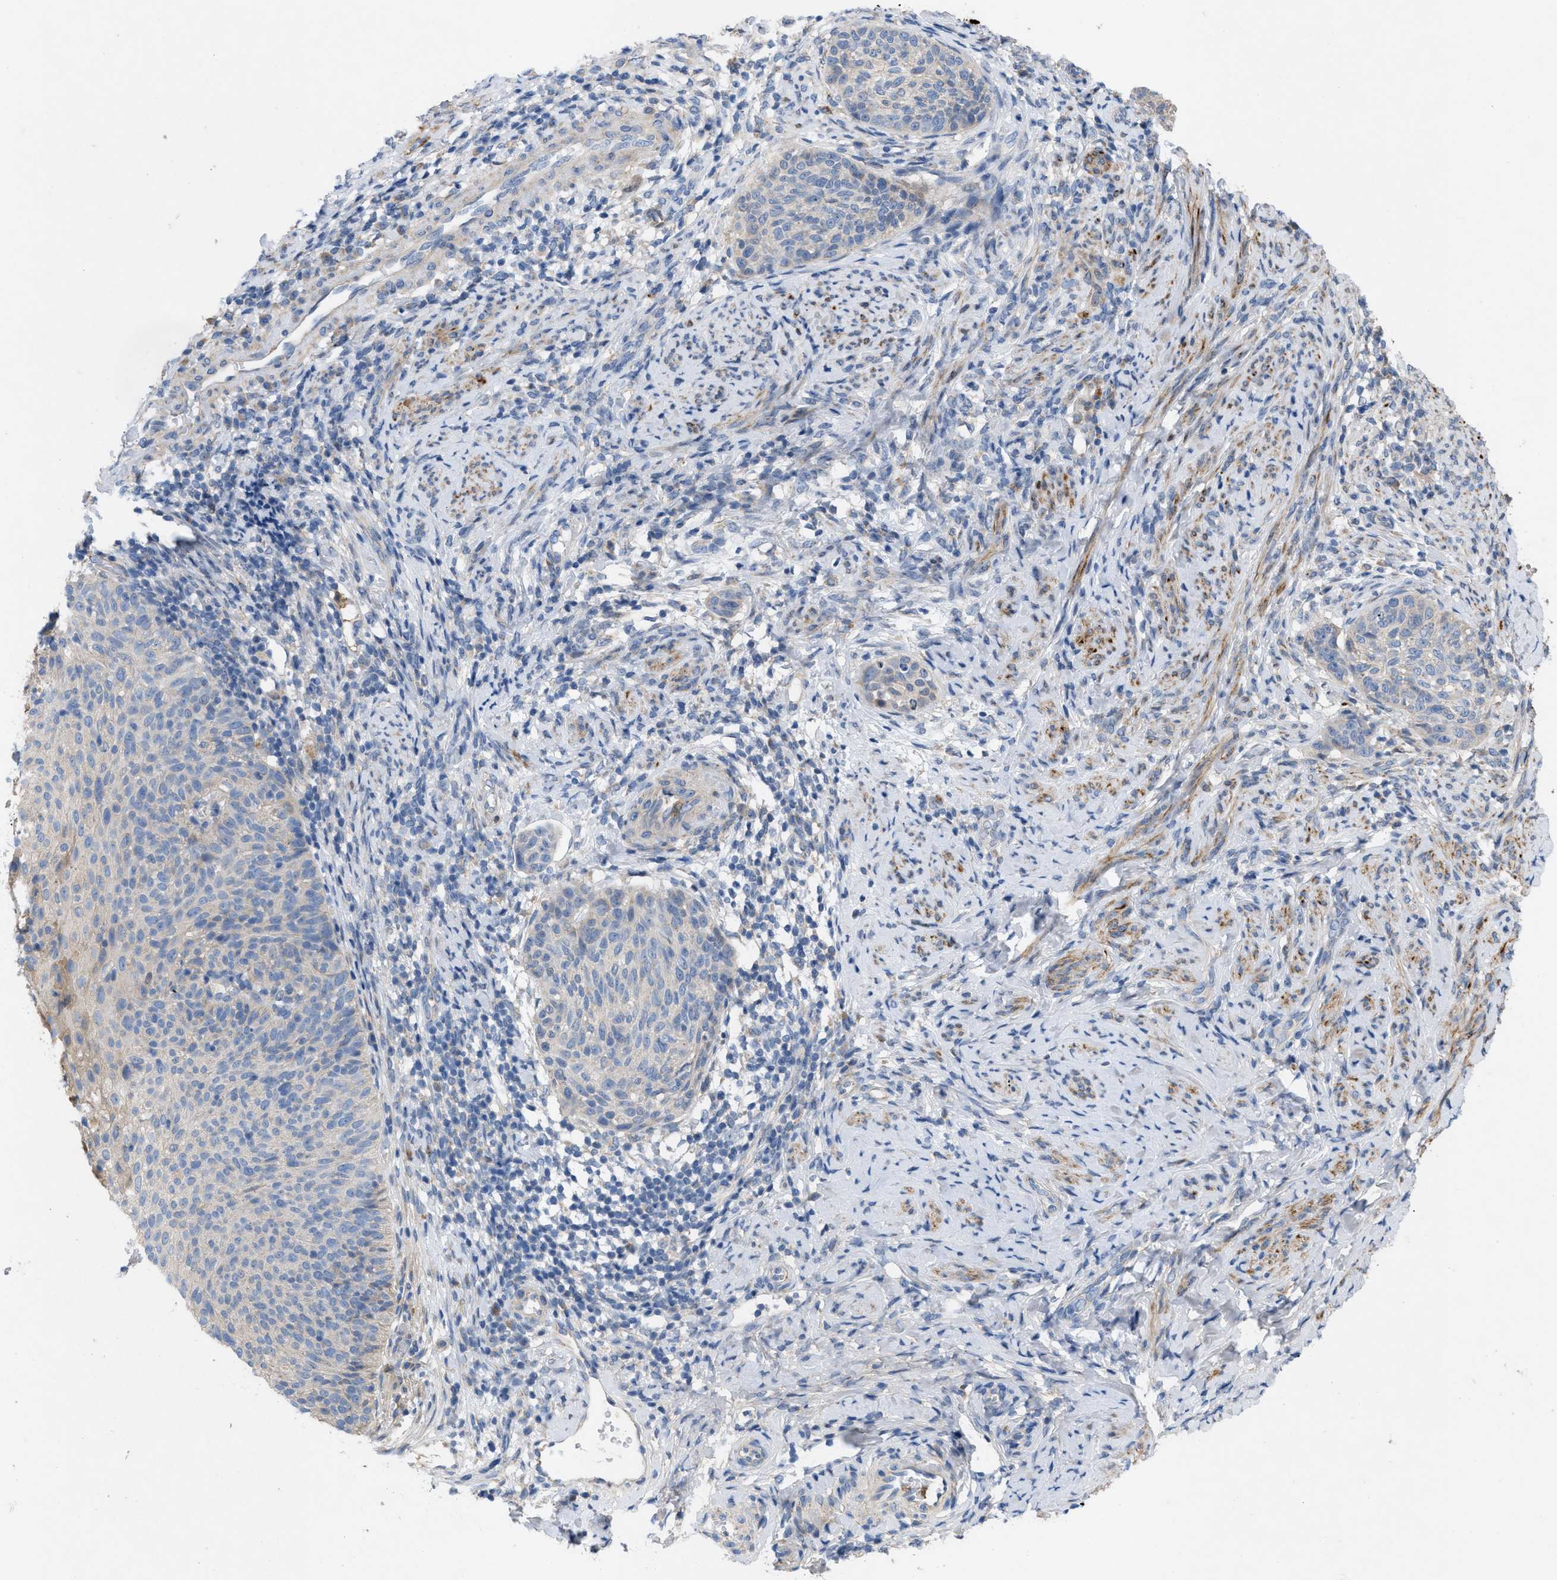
{"staining": {"intensity": "negative", "quantity": "none", "location": "none"}, "tissue": "cervical cancer", "cell_type": "Tumor cells", "image_type": "cancer", "snomed": [{"axis": "morphology", "description": "Squamous cell carcinoma, NOS"}, {"axis": "topography", "description": "Cervix"}], "caption": "Immunohistochemistry of cervical cancer (squamous cell carcinoma) displays no staining in tumor cells.", "gene": "PLPPR5", "patient": {"sex": "female", "age": 70}}